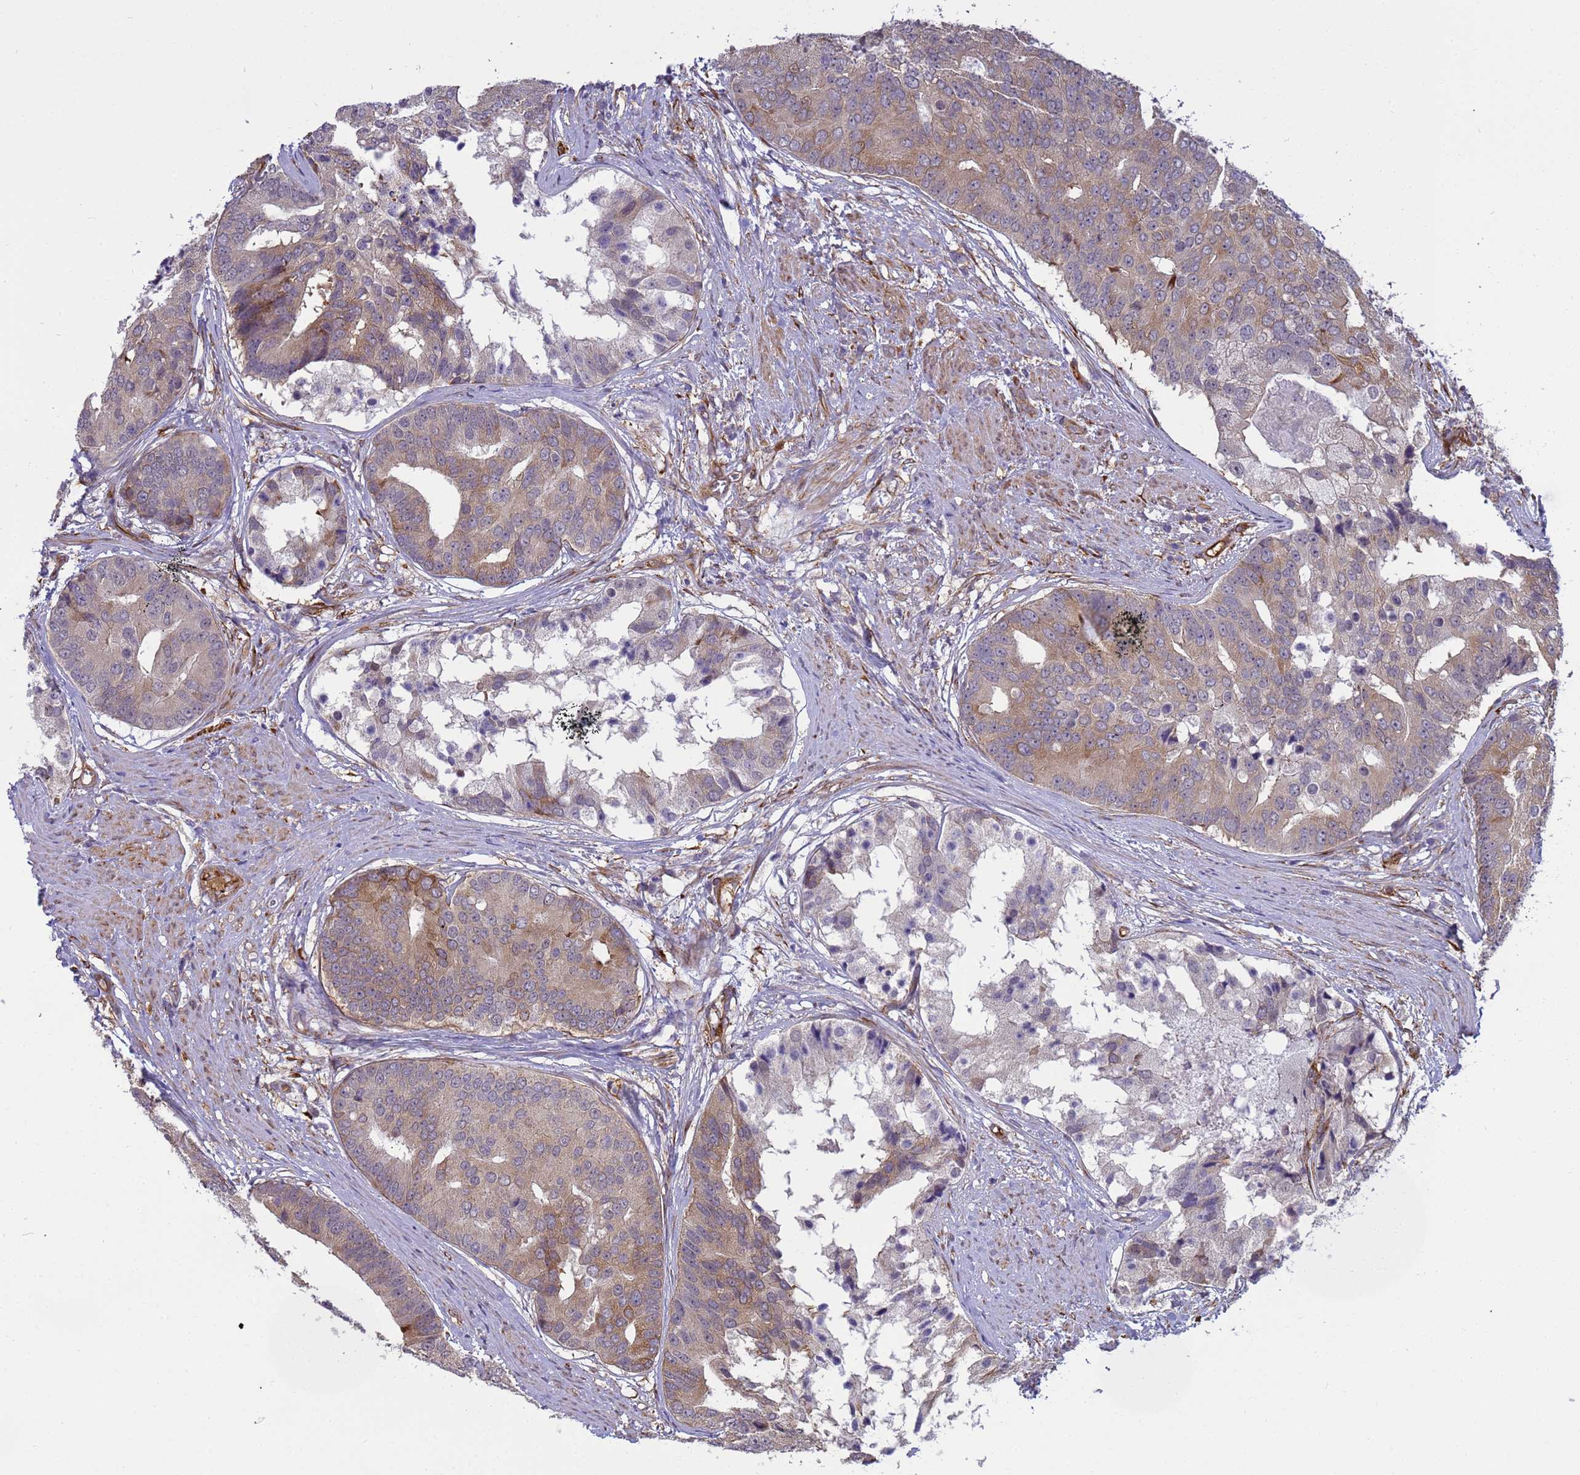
{"staining": {"intensity": "moderate", "quantity": "<25%", "location": "cytoplasmic/membranous"}, "tissue": "prostate cancer", "cell_type": "Tumor cells", "image_type": "cancer", "snomed": [{"axis": "morphology", "description": "Adenocarcinoma, High grade"}, {"axis": "topography", "description": "Prostate"}], "caption": "Tumor cells exhibit moderate cytoplasmic/membranous expression in about <25% of cells in prostate adenocarcinoma (high-grade).", "gene": "ITGB4", "patient": {"sex": "male", "age": 62}}